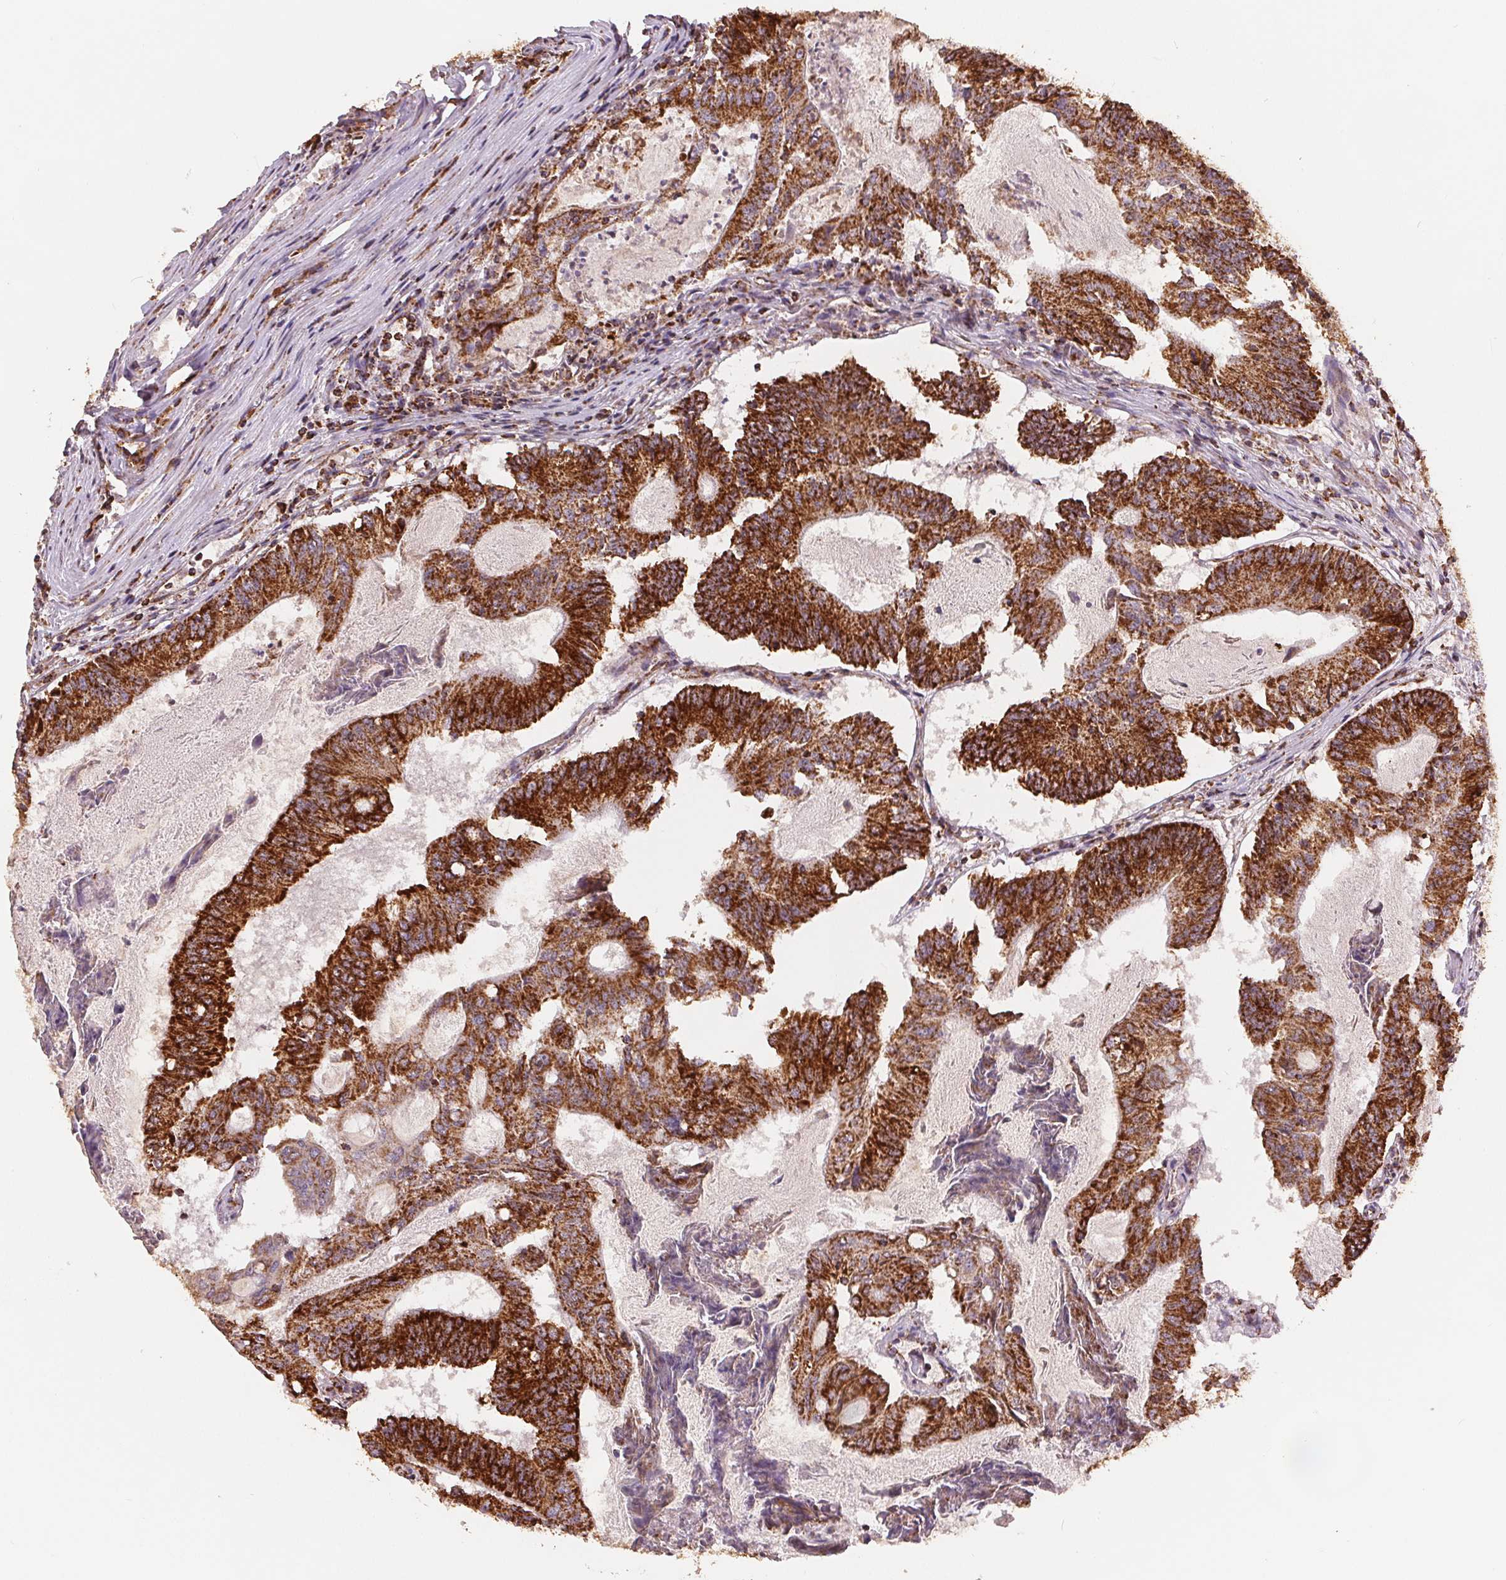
{"staining": {"intensity": "strong", "quantity": ">75%", "location": "cytoplasmic/membranous"}, "tissue": "colorectal cancer", "cell_type": "Tumor cells", "image_type": "cancer", "snomed": [{"axis": "morphology", "description": "Adenocarcinoma, NOS"}, {"axis": "topography", "description": "Colon"}], "caption": "A brown stain shows strong cytoplasmic/membranous staining of a protein in colorectal adenocarcinoma tumor cells. The protein of interest is shown in brown color, while the nuclei are stained blue.", "gene": "SDHB", "patient": {"sex": "female", "age": 70}}